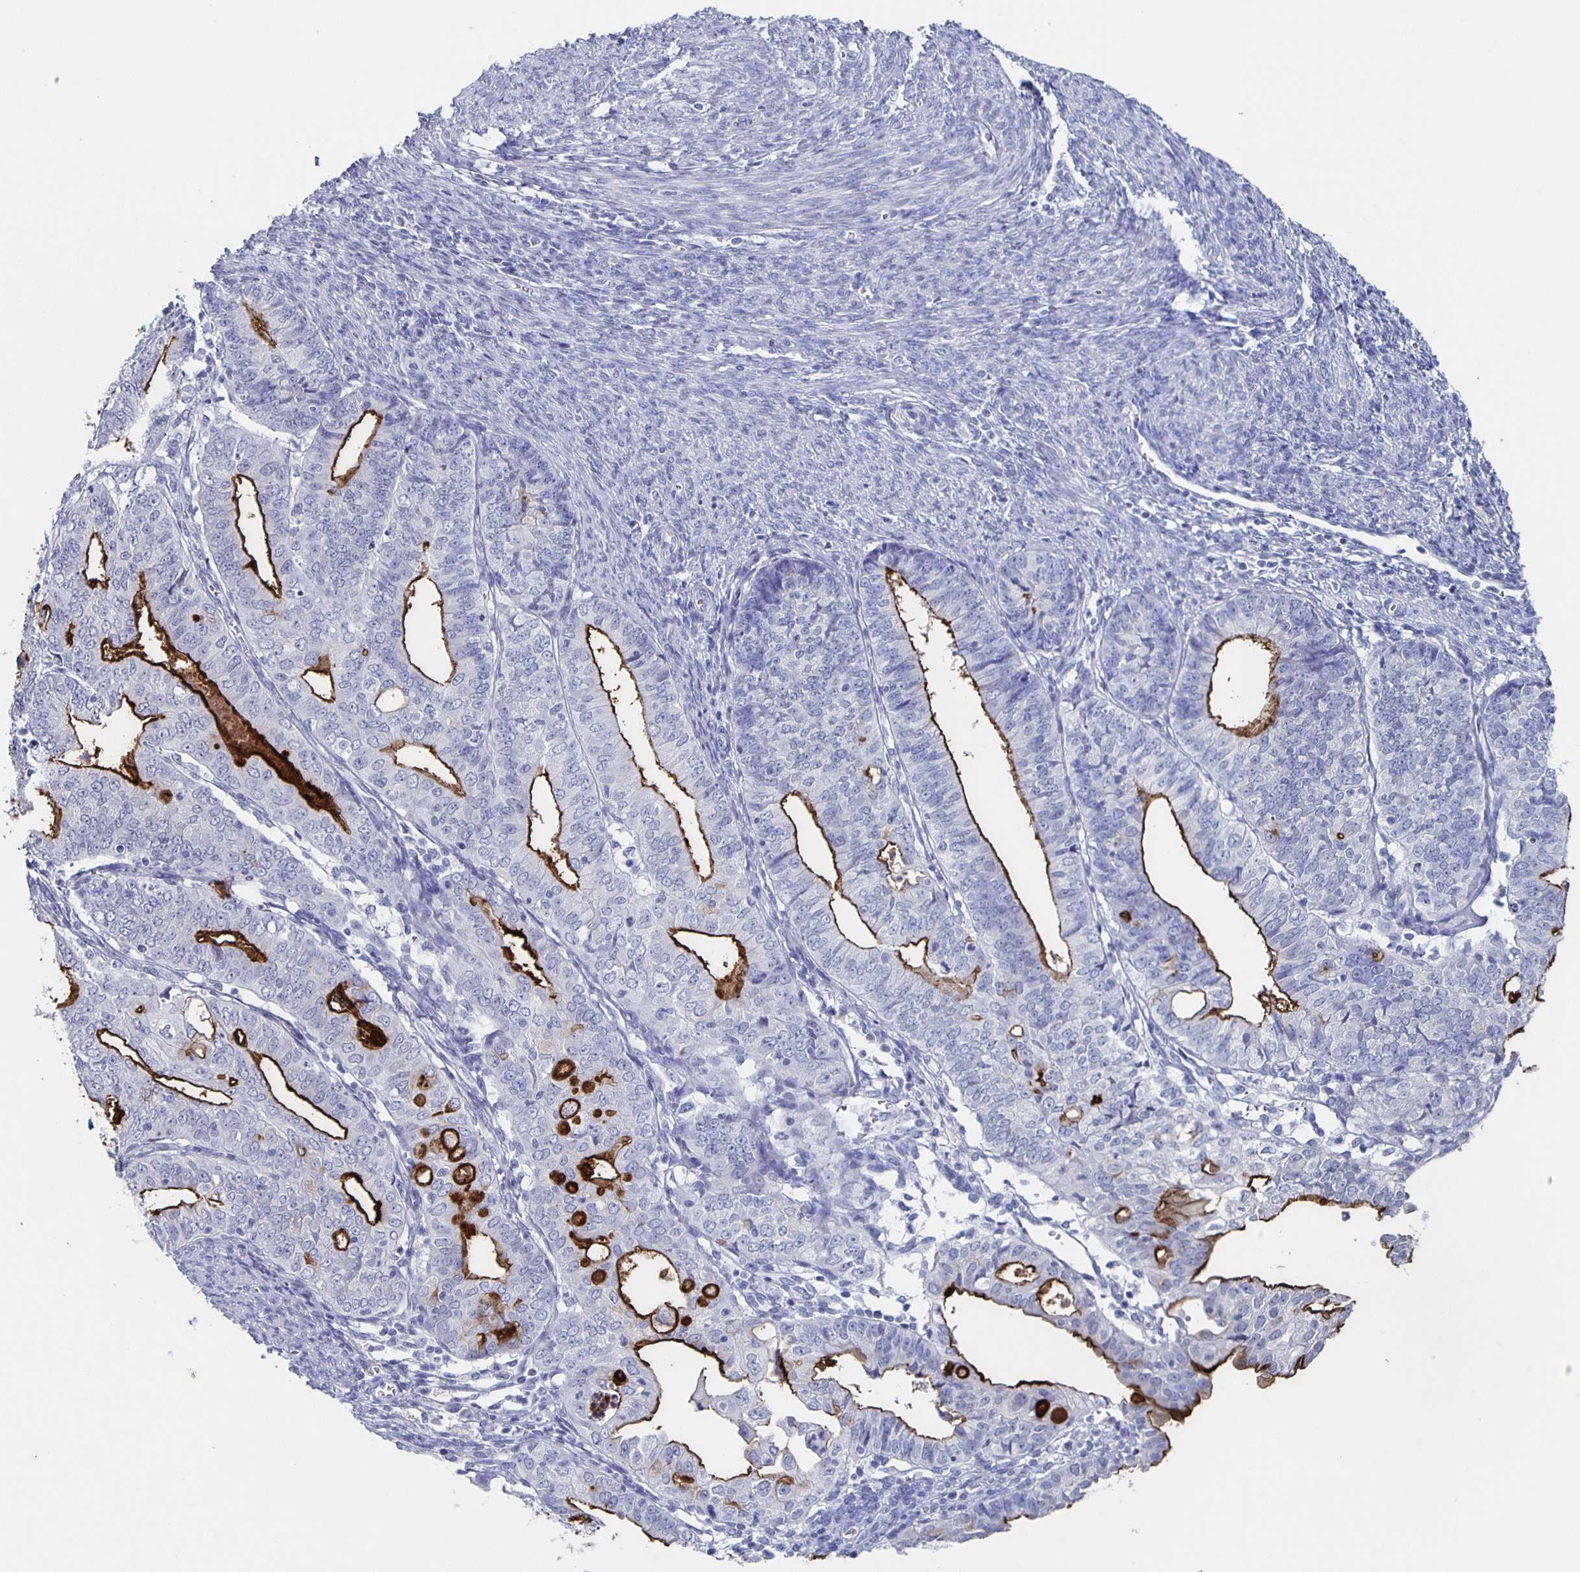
{"staining": {"intensity": "strong", "quantity": "<25%", "location": "cytoplasmic/membranous"}, "tissue": "endometrial cancer", "cell_type": "Tumor cells", "image_type": "cancer", "snomed": [{"axis": "morphology", "description": "Adenocarcinoma, NOS"}, {"axis": "topography", "description": "Endometrium"}], "caption": "This photomicrograph reveals immunohistochemistry staining of human endometrial cancer (adenocarcinoma), with medium strong cytoplasmic/membranous expression in approximately <25% of tumor cells.", "gene": "SLC34A2", "patient": {"sex": "female", "age": 56}}